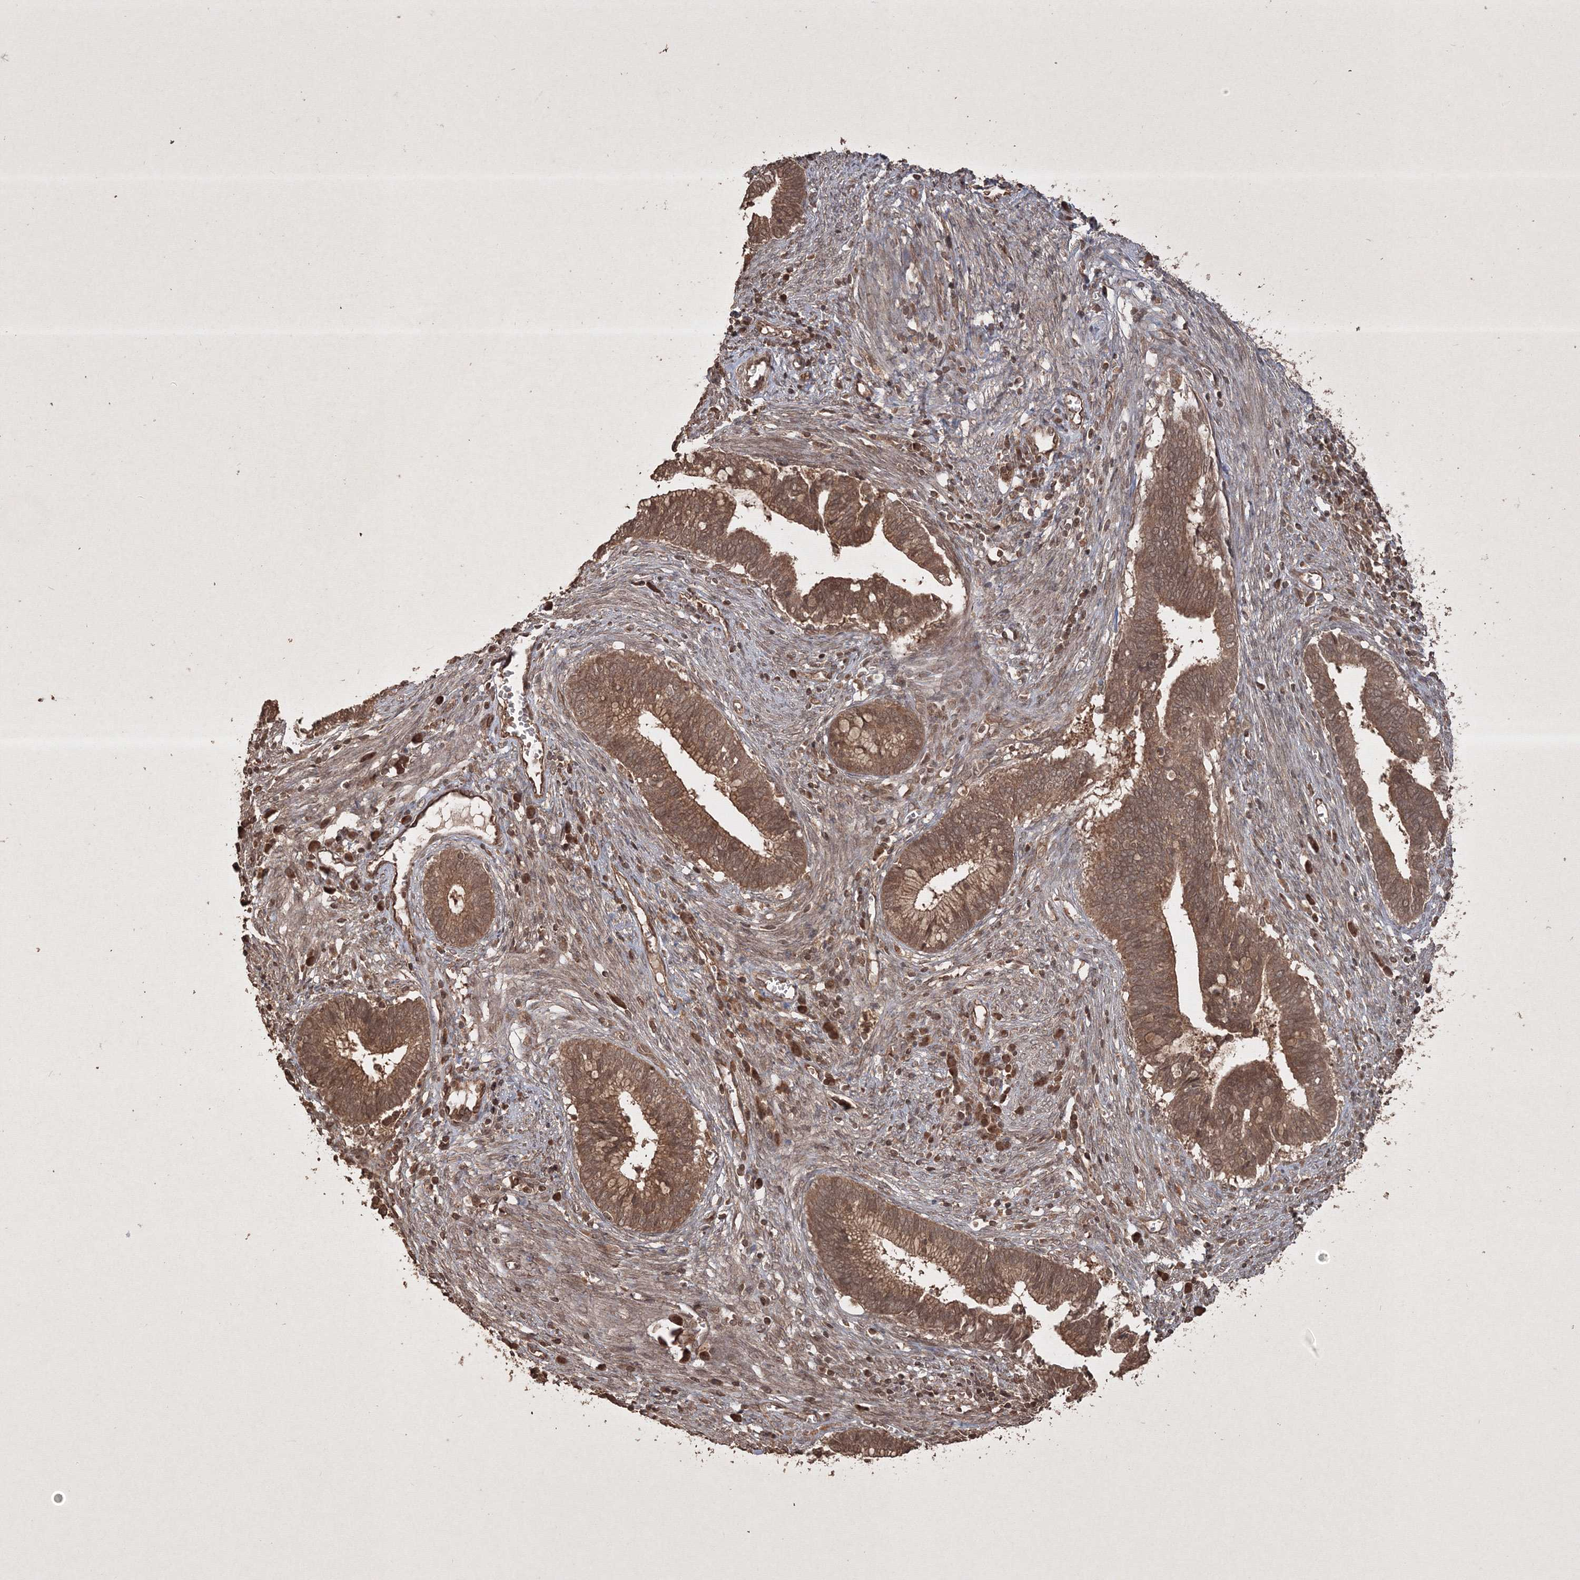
{"staining": {"intensity": "moderate", "quantity": ">75%", "location": "cytoplasmic/membranous,nuclear"}, "tissue": "cervical cancer", "cell_type": "Tumor cells", "image_type": "cancer", "snomed": [{"axis": "morphology", "description": "Adenocarcinoma, NOS"}, {"axis": "topography", "description": "Cervix"}], "caption": "Tumor cells demonstrate medium levels of moderate cytoplasmic/membranous and nuclear expression in about >75% of cells in cervical cancer.", "gene": "PELI3", "patient": {"sex": "female", "age": 44}}